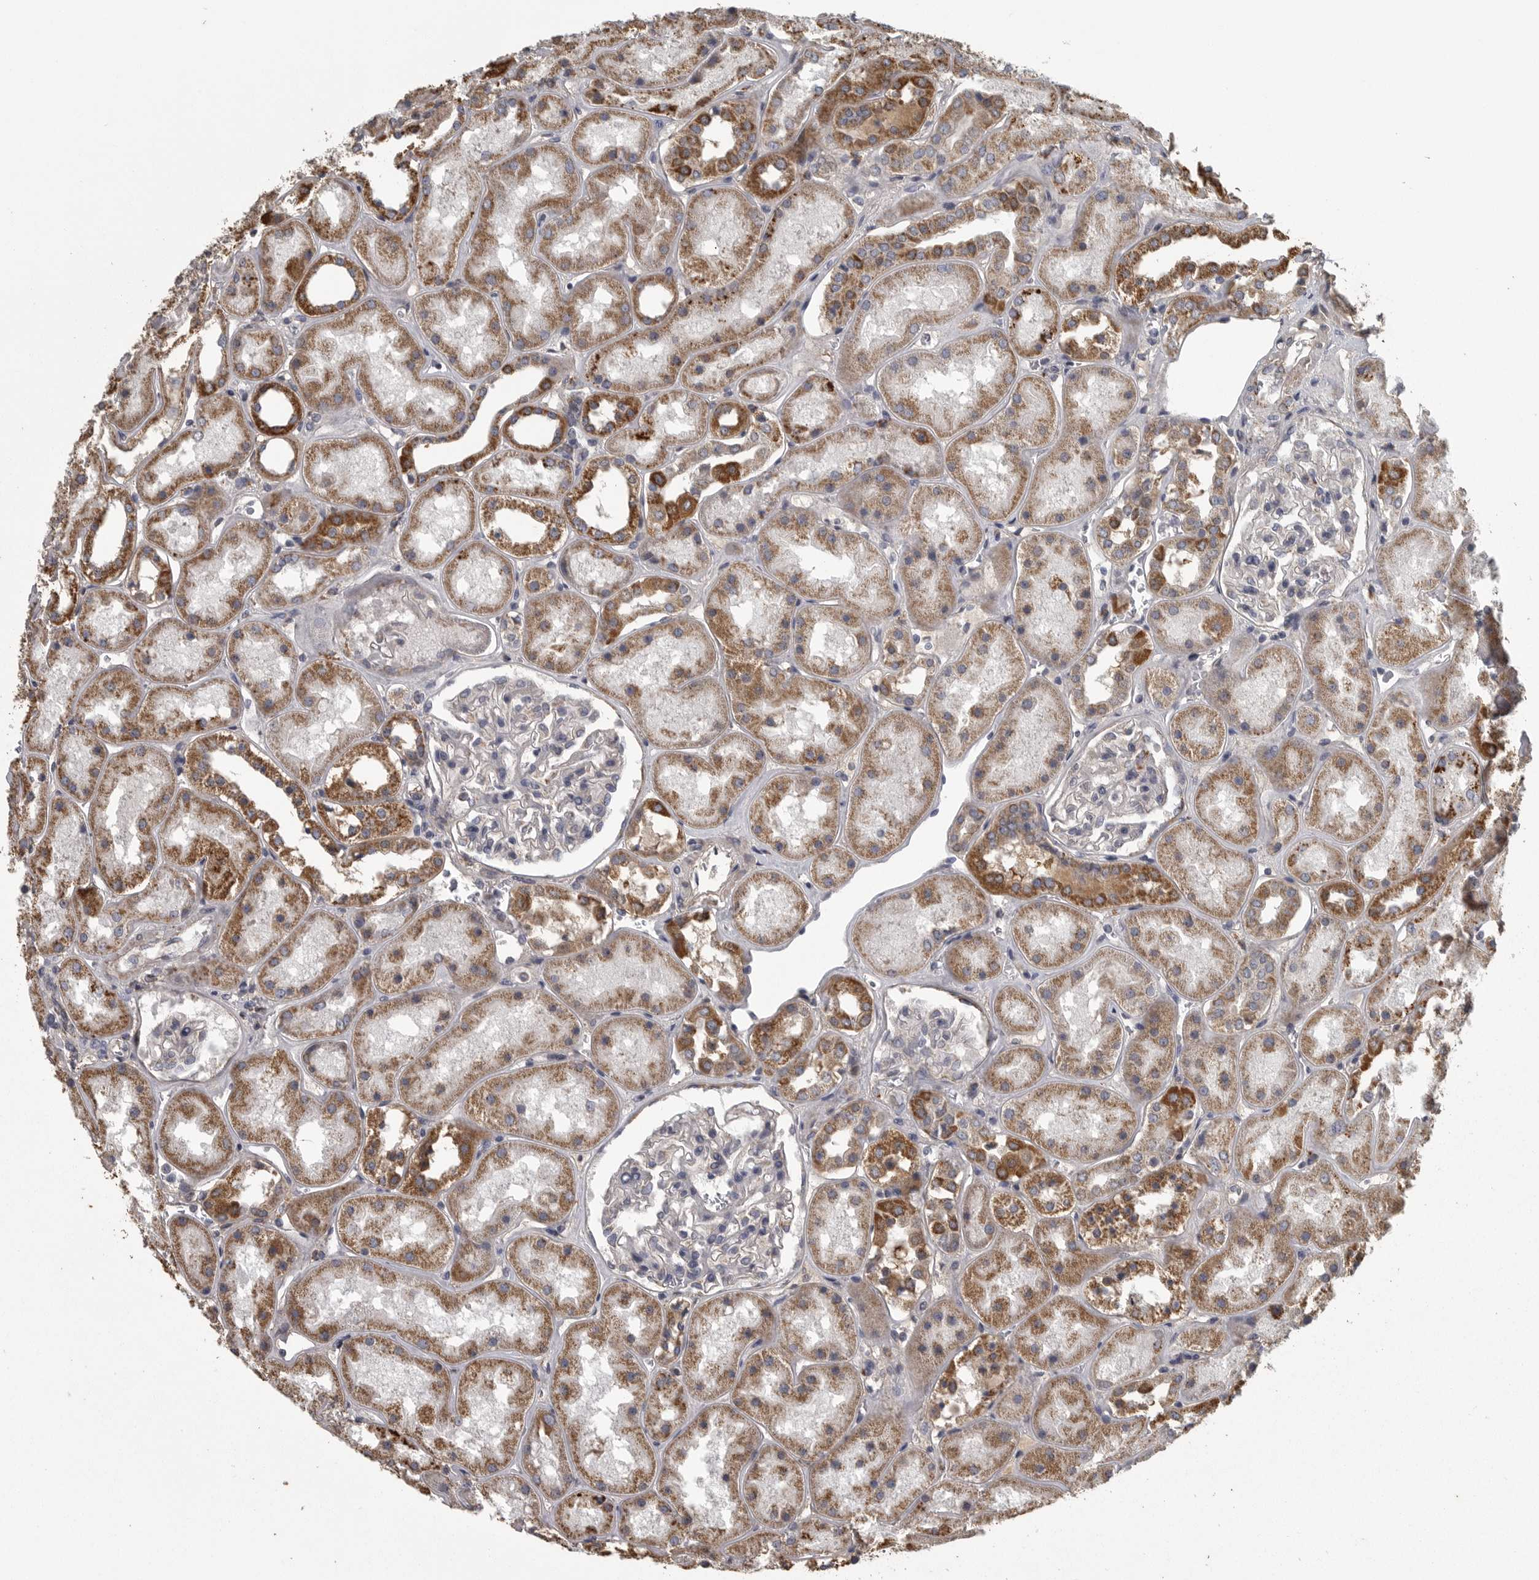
{"staining": {"intensity": "negative", "quantity": "none", "location": "none"}, "tissue": "kidney", "cell_type": "Cells in glomeruli", "image_type": "normal", "snomed": [{"axis": "morphology", "description": "Normal tissue, NOS"}, {"axis": "topography", "description": "Kidney"}], "caption": "IHC image of unremarkable kidney: human kidney stained with DAB demonstrates no significant protein expression in cells in glomeruli.", "gene": "FRK", "patient": {"sex": "male", "age": 70}}